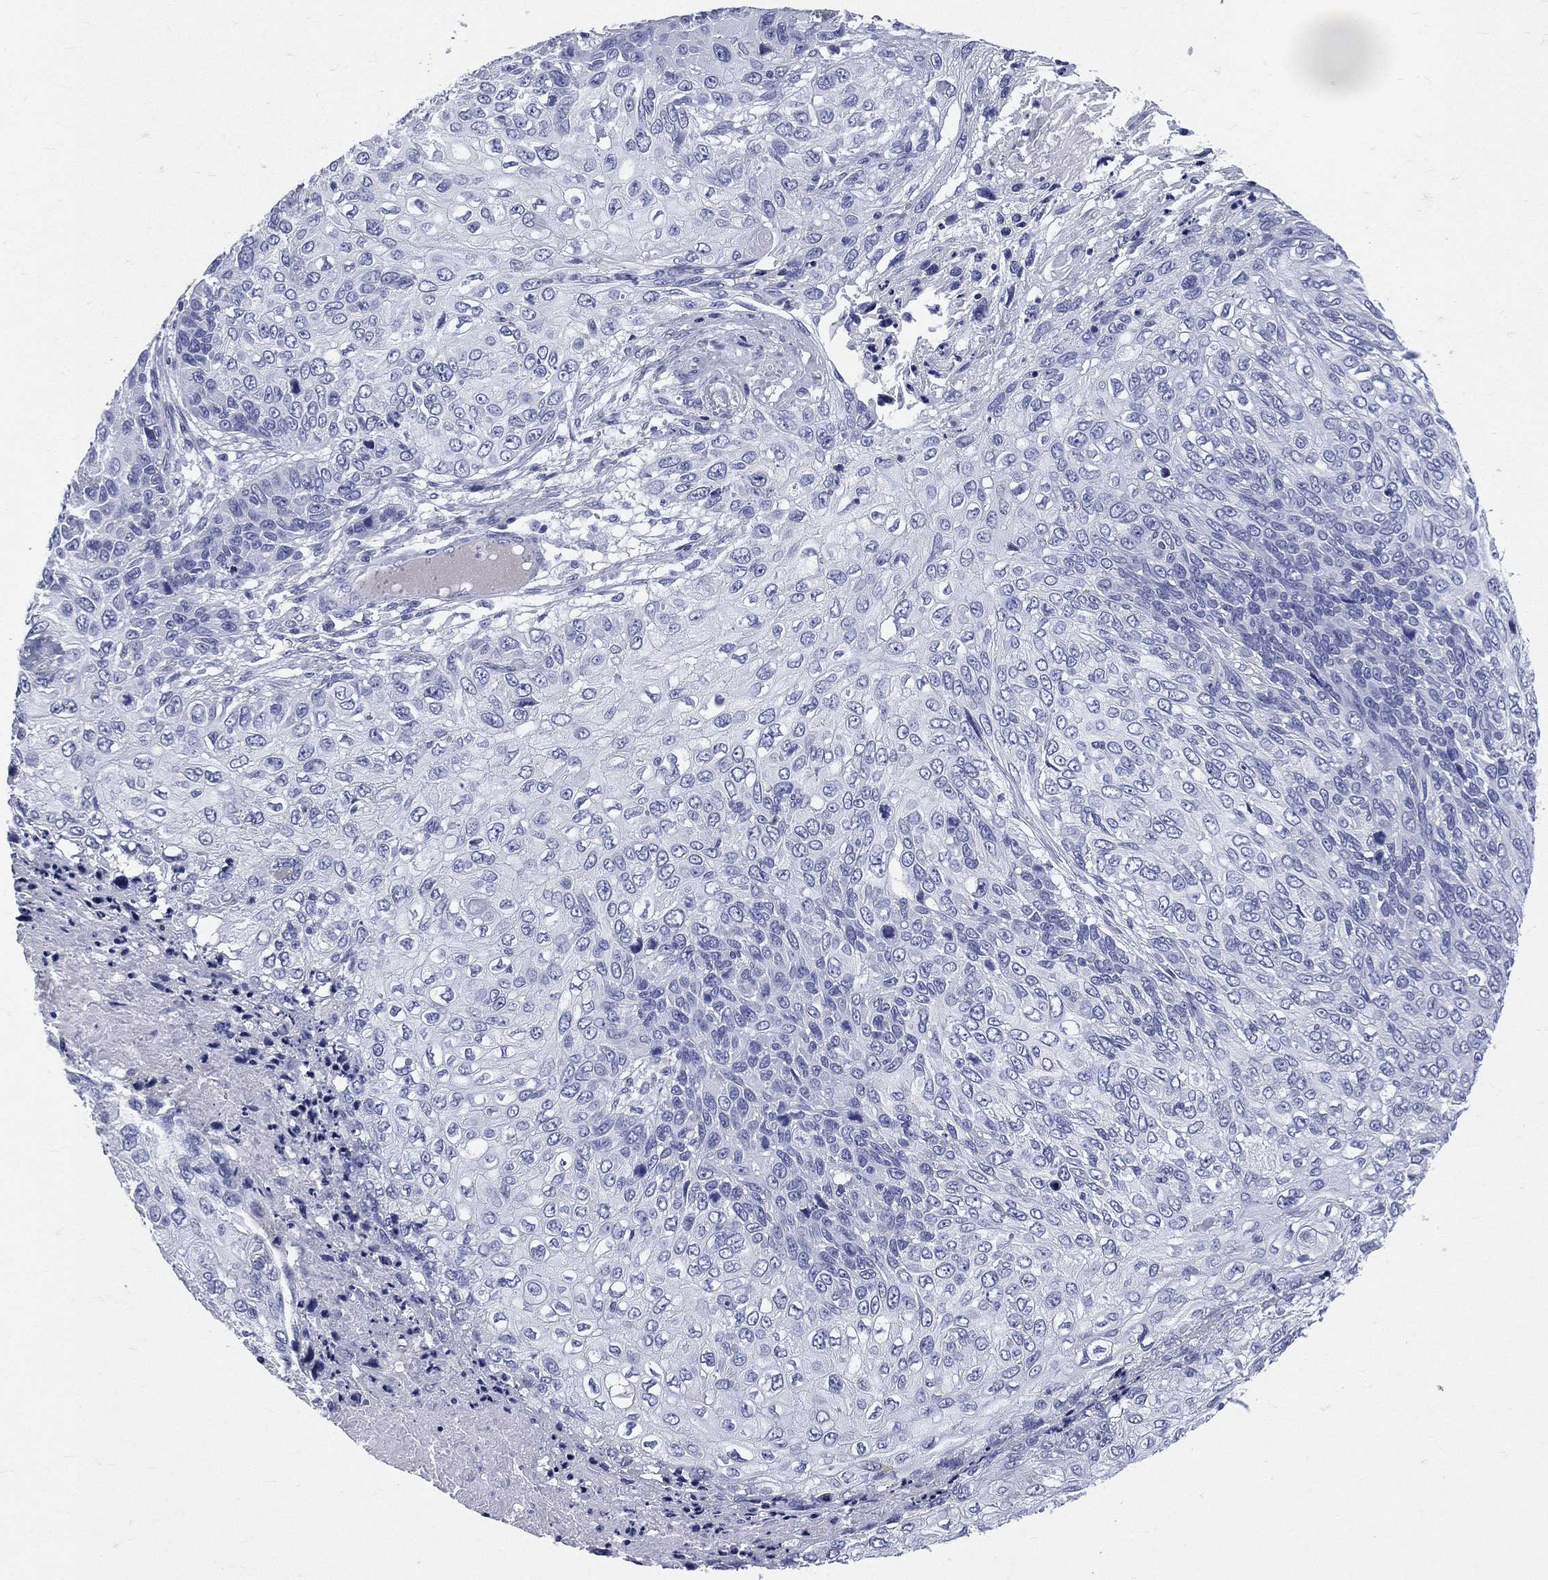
{"staining": {"intensity": "negative", "quantity": "none", "location": "none"}, "tissue": "skin cancer", "cell_type": "Tumor cells", "image_type": "cancer", "snomed": [{"axis": "morphology", "description": "Squamous cell carcinoma, NOS"}, {"axis": "topography", "description": "Skin"}], "caption": "IHC histopathology image of human skin cancer (squamous cell carcinoma) stained for a protein (brown), which exhibits no staining in tumor cells. (DAB (3,3'-diaminobenzidine) IHC with hematoxylin counter stain).", "gene": "CYLC1", "patient": {"sex": "male", "age": 92}}